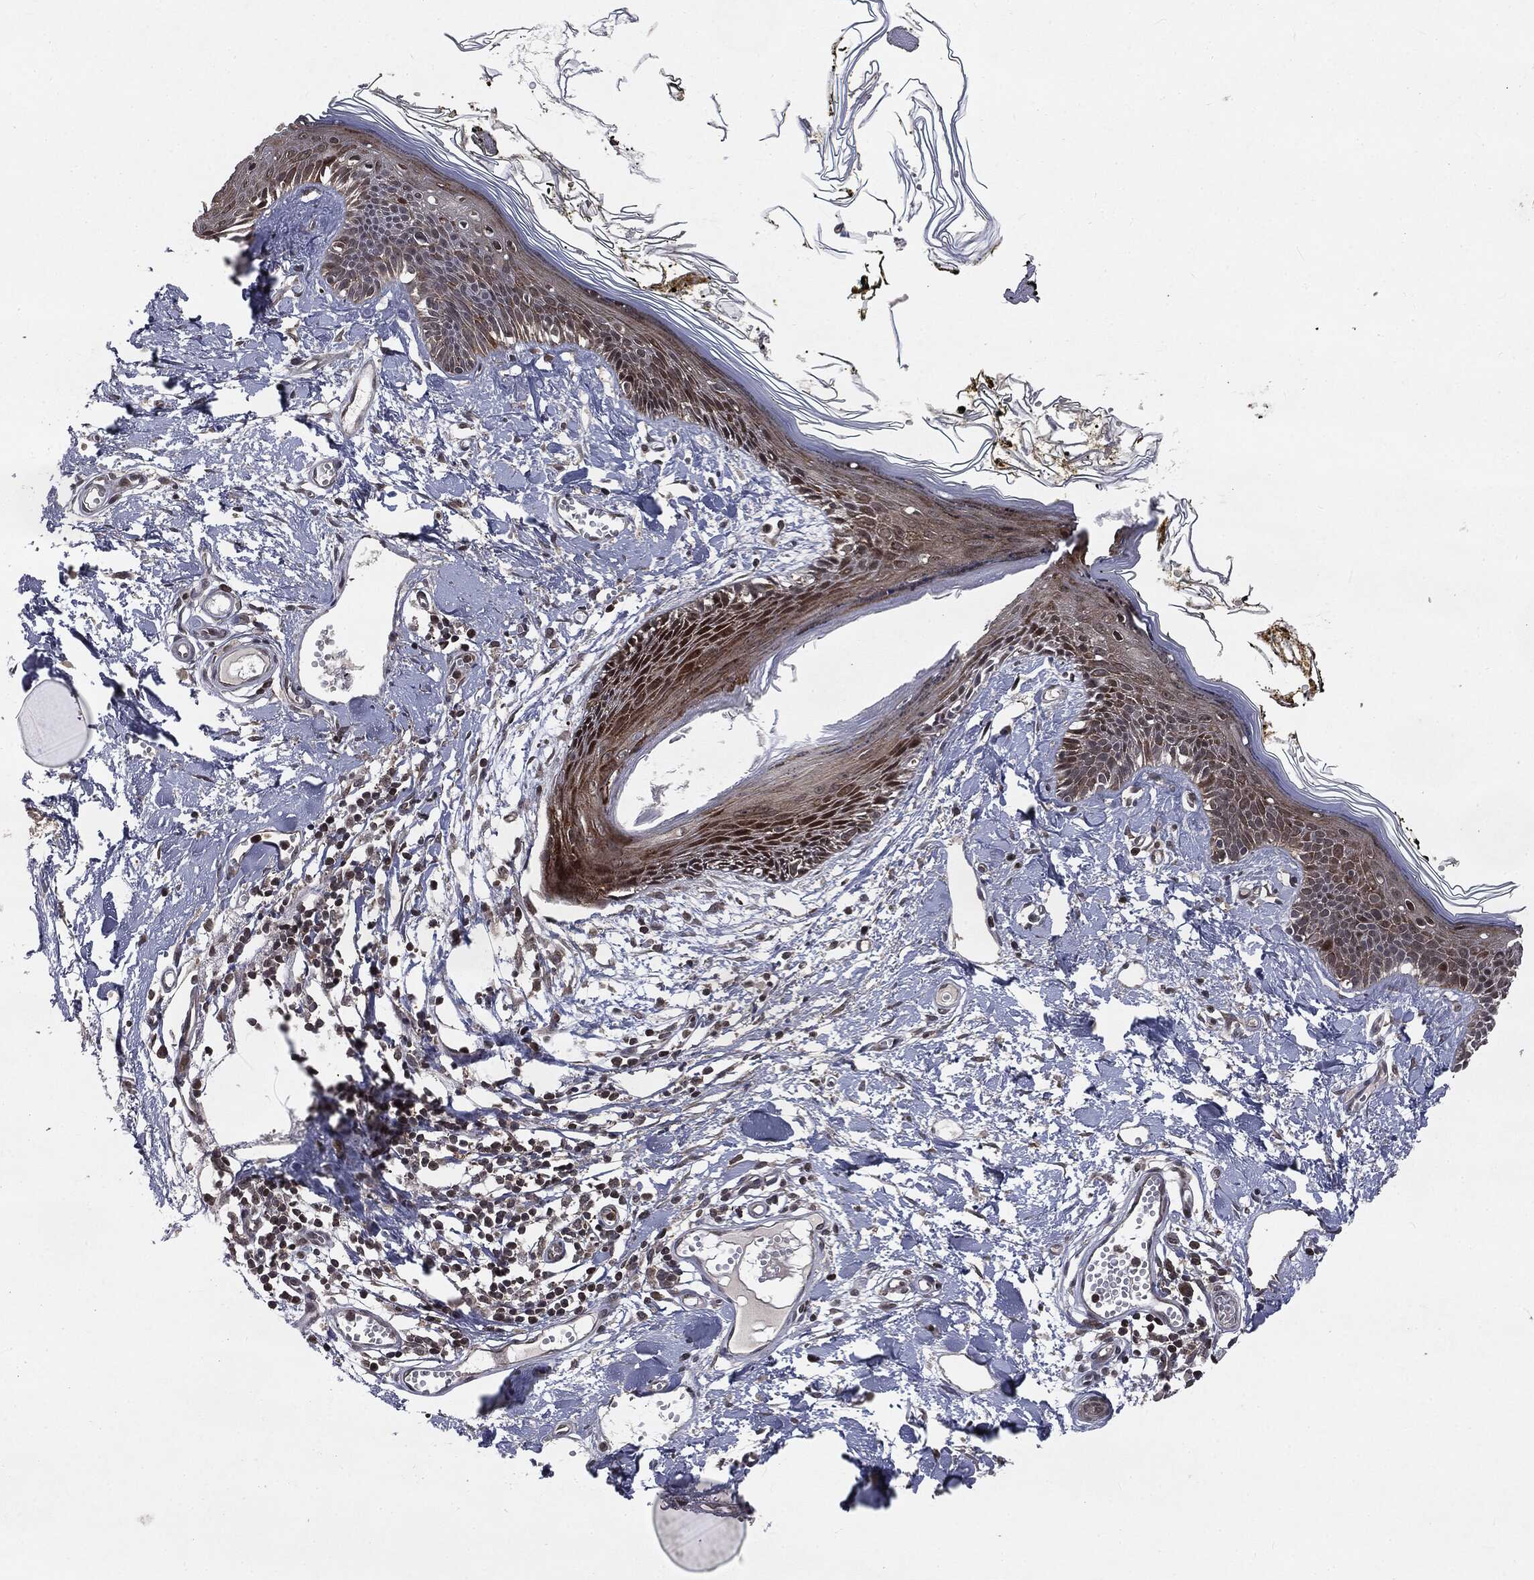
{"staining": {"intensity": "strong", "quantity": ">75%", "location": "nuclear"}, "tissue": "skin", "cell_type": "Fibroblasts", "image_type": "normal", "snomed": [{"axis": "morphology", "description": "Normal tissue, NOS"}, {"axis": "topography", "description": "Skin"}], "caption": "Skin was stained to show a protein in brown. There is high levels of strong nuclear expression in approximately >75% of fibroblasts. The staining is performed using DAB brown chromogen to label protein expression. The nuclei are counter-stained blue using hematoxylin.", "gene": "STAU2", "patient": {"sex": "male", "age": 76}}